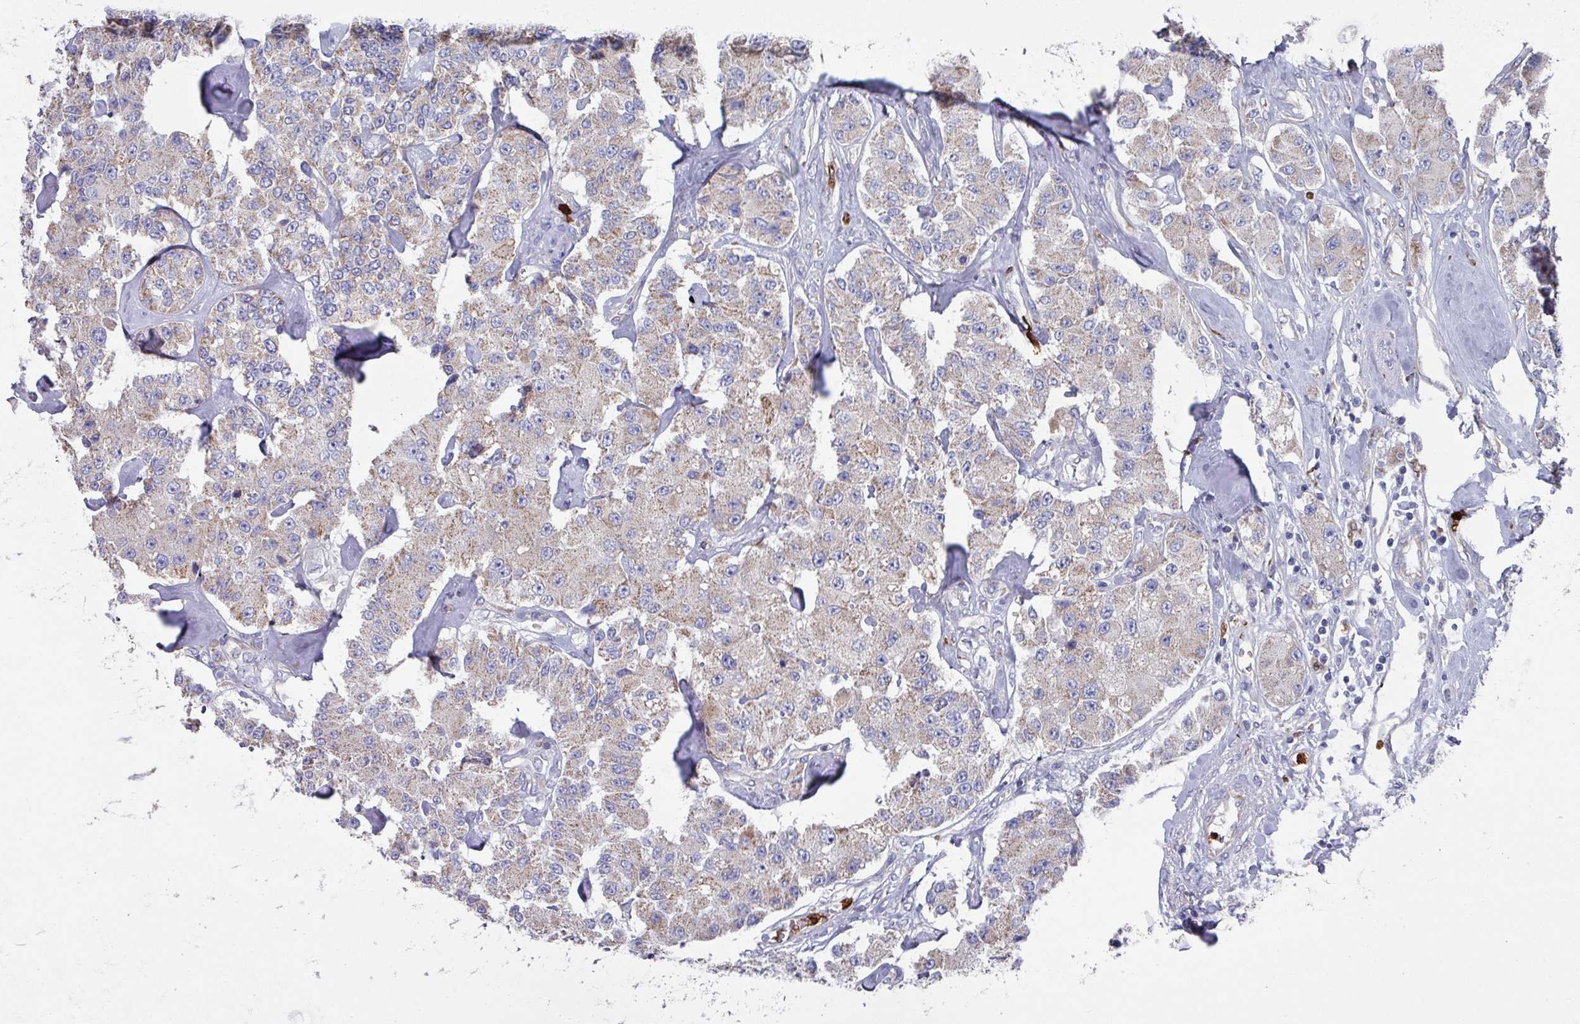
{"staining": {"intensity": "weak", "quantity": ">75%", "location": "cytoplasmic/membranous"}, "tissue": "carcinoid", "cell_type": "Tumor cells", "image_type": "cancer", "snomed": [{"axis": "morphology", "description": "Carcinoid, malignant, NOS"}, {"axis": "topography", "description": "Pancreas"}], "caption": "The histopathology image demonstrates a brown stain indicating the presence of a protein in the cytoplasmic/membranous of tumor cells in carcinoid.", "gene": "UQCC2", "patient": {"sex": "male", "age": 41}}